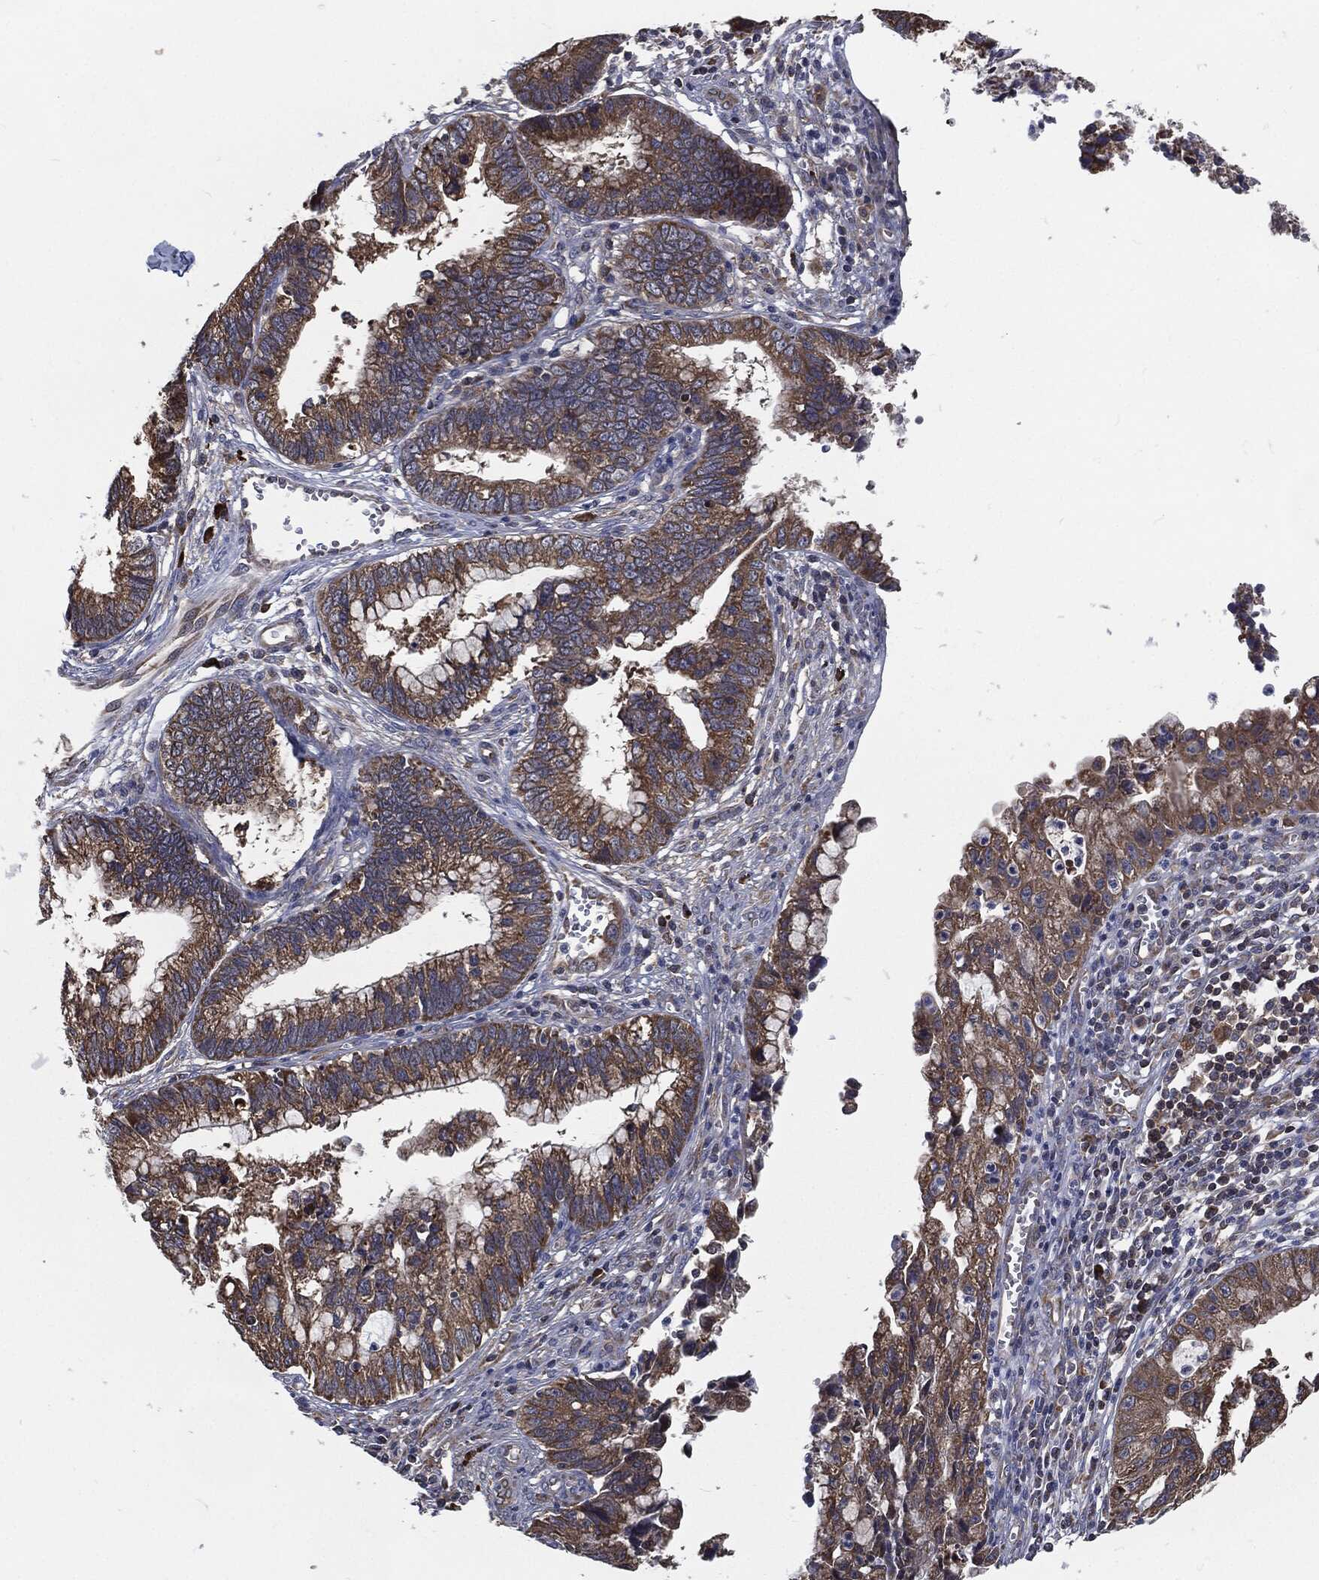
{"staining": {"intensity": "moderate", "quantity": ">75%", "location": "cytoplasmic/membranous"}, "tissue": "cervical cancer", "cell_type": "Tumor cells", "image_type": "cancer", "snomed": [{"axis": "morphology", "description": "Adenocarcinoma, NOS"}, {"axis": "topography", "description": "Cervix"}], "caption": "The micrograph displays a brown stain indicating the presence of a protein in the cytoplasmic/membranous of tumor cells in cervical cancer (adenocarcinoma).", "gene": "PRDX4", "patient": {"sex": "female", "age": 44}}